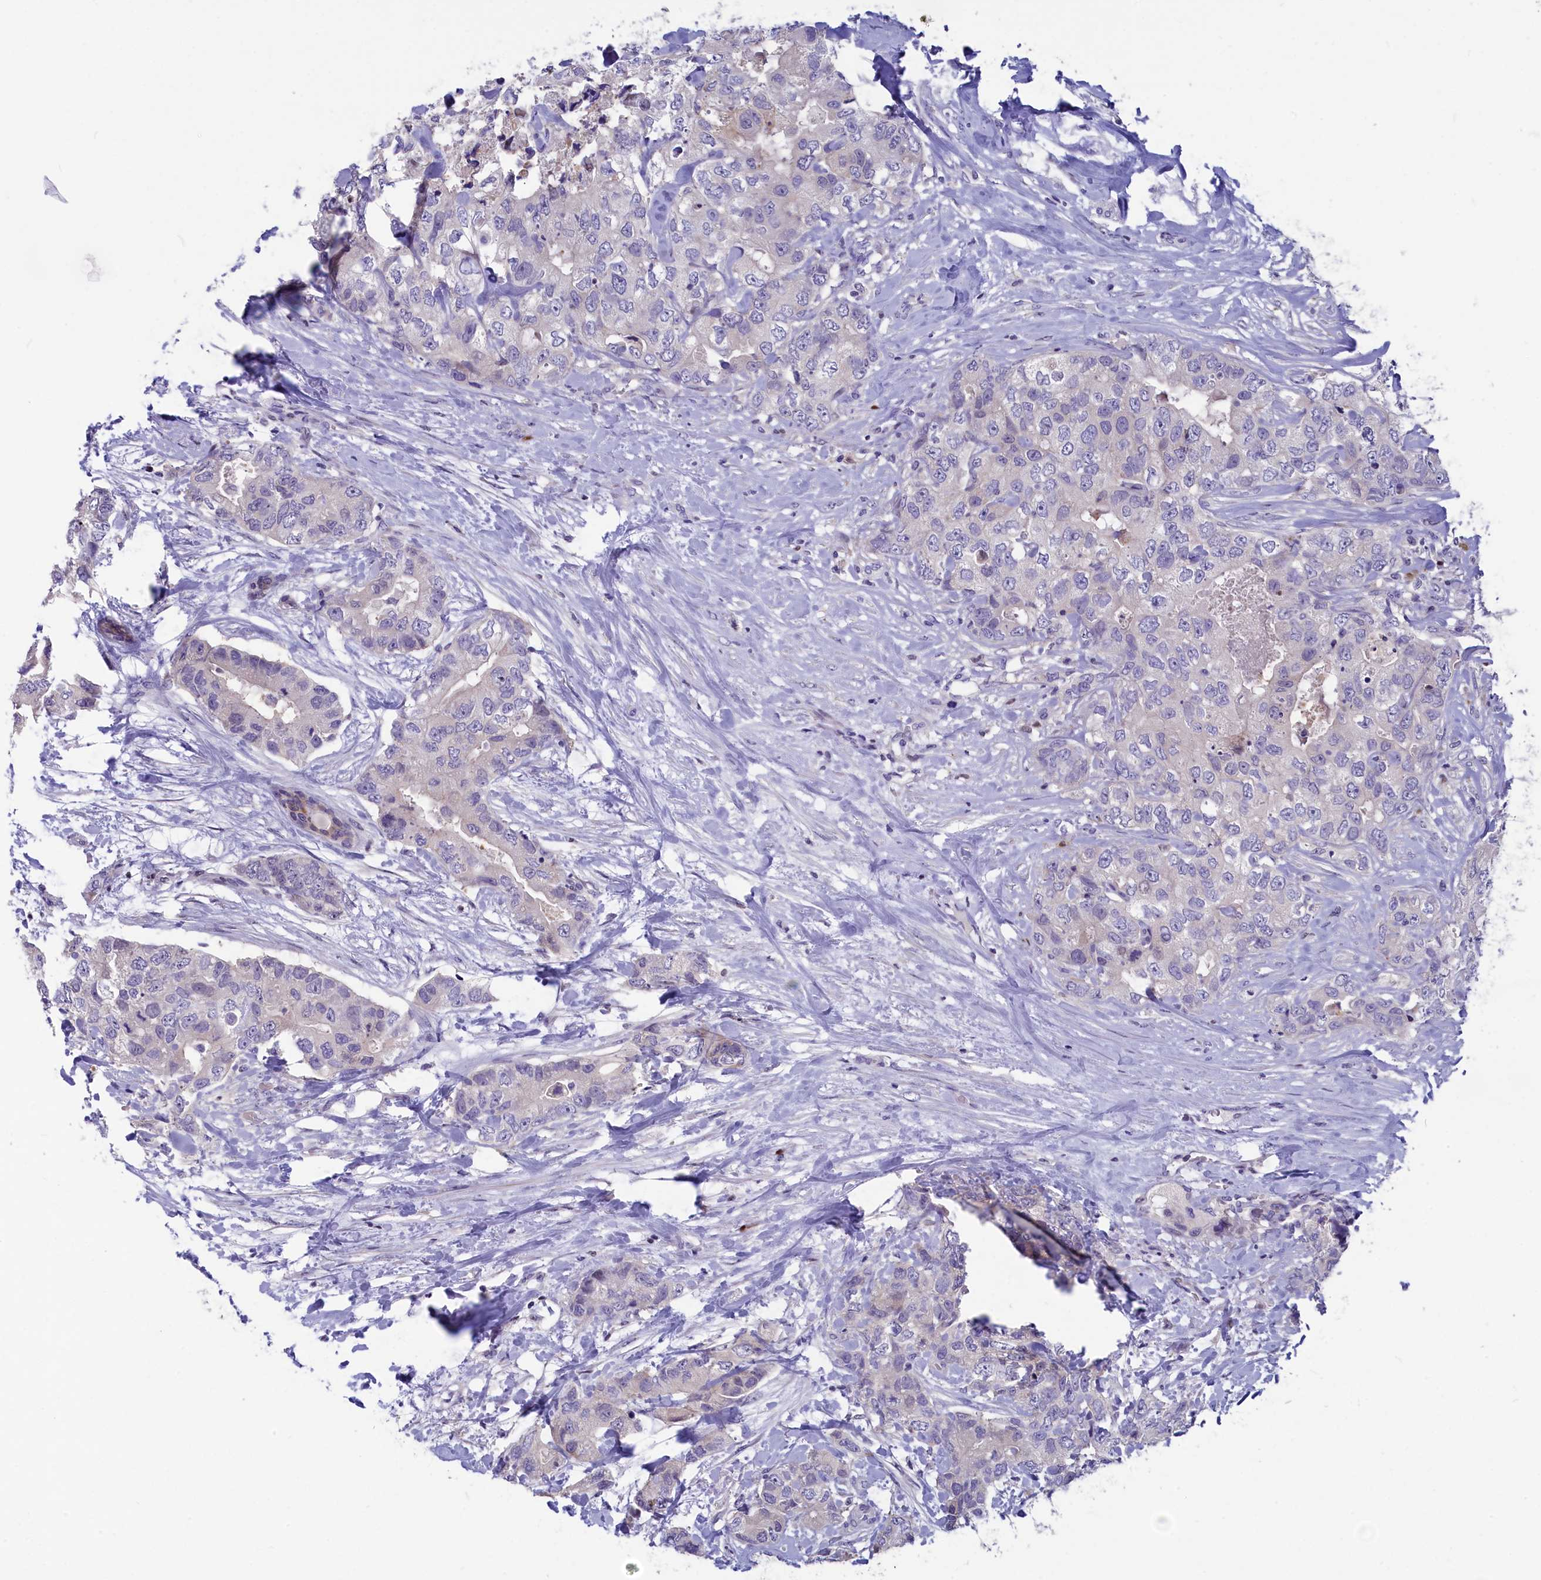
{"staining": {"intensity": "negative", "quantity": "none", "location": "none"}, "tissue": "breast cancer", "cell_type": "Tumor cells", "image_type": "cancer", "snomed": [{"axis": "morphology", "description": "Duct carcinoma"}, {"axis": "topography", "description": "Breast"}], "caption": "Immunohistochemistry (IHC) of human breast infiltrating ductal carcinoma displays no expression in tumor cells.", "gene": "NKPD1", "patient": {"sex": "female", "age": 62}}